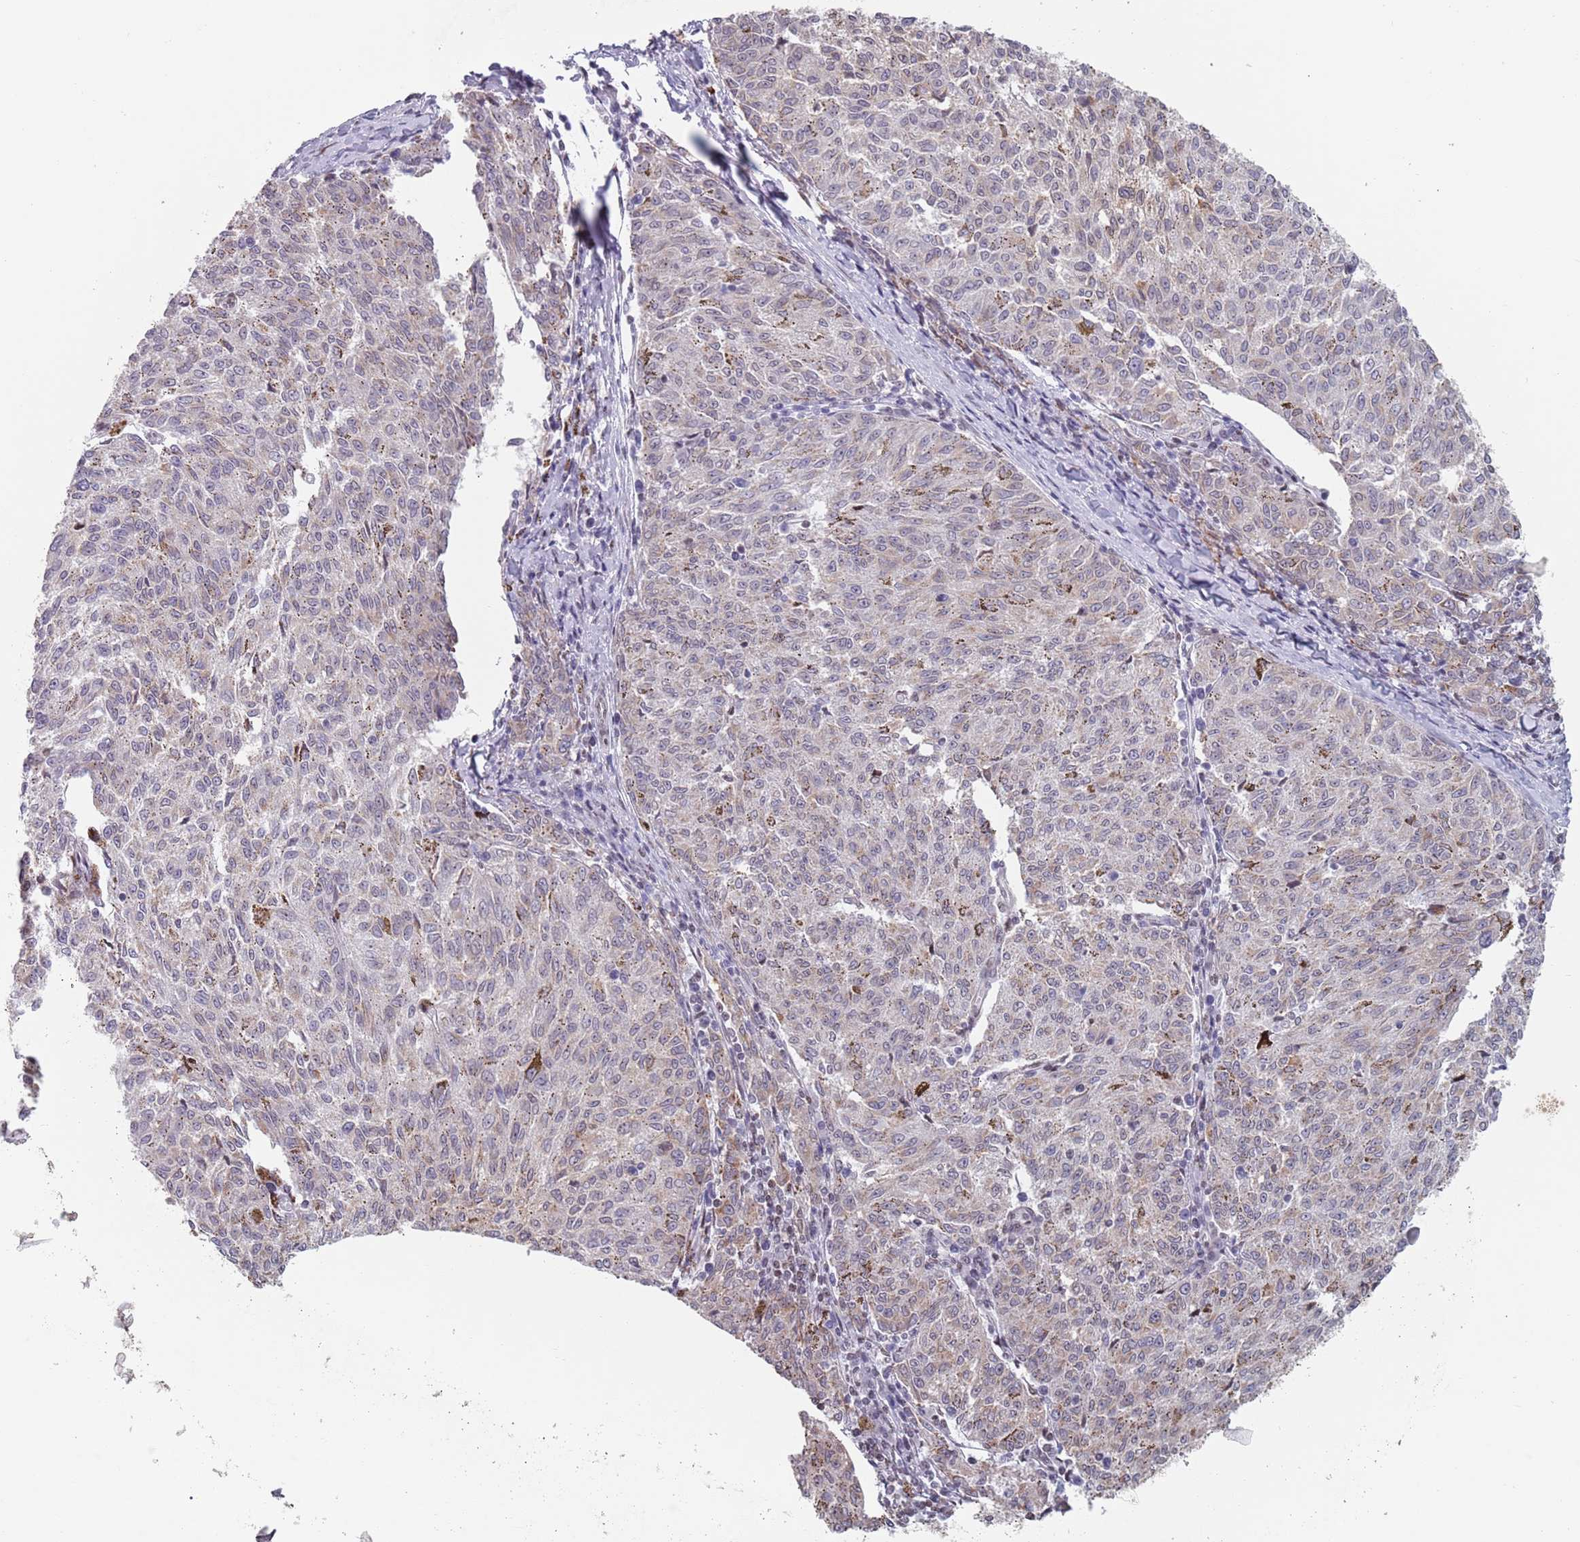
{"staining": {"intensity": "weak", "quantity": "<25%", "location": "cytoplasmic/membranous"}, "tissue": "melanoma", "cell_type": "Tumor cells", "image_type": "cancer", "snomed": [{"axis": "morphology", "description": "Malignant melanoma, NOS"}, {"axis": "topography", "description": "Skin"}], "caption": "Immunohistochemistry micrograph of malignant melanoma stained for a protein (brown), which exhibits no expression in tumor cells.", "gene": "MFSD12", "patient": {"sex": "female", "age": 72}}